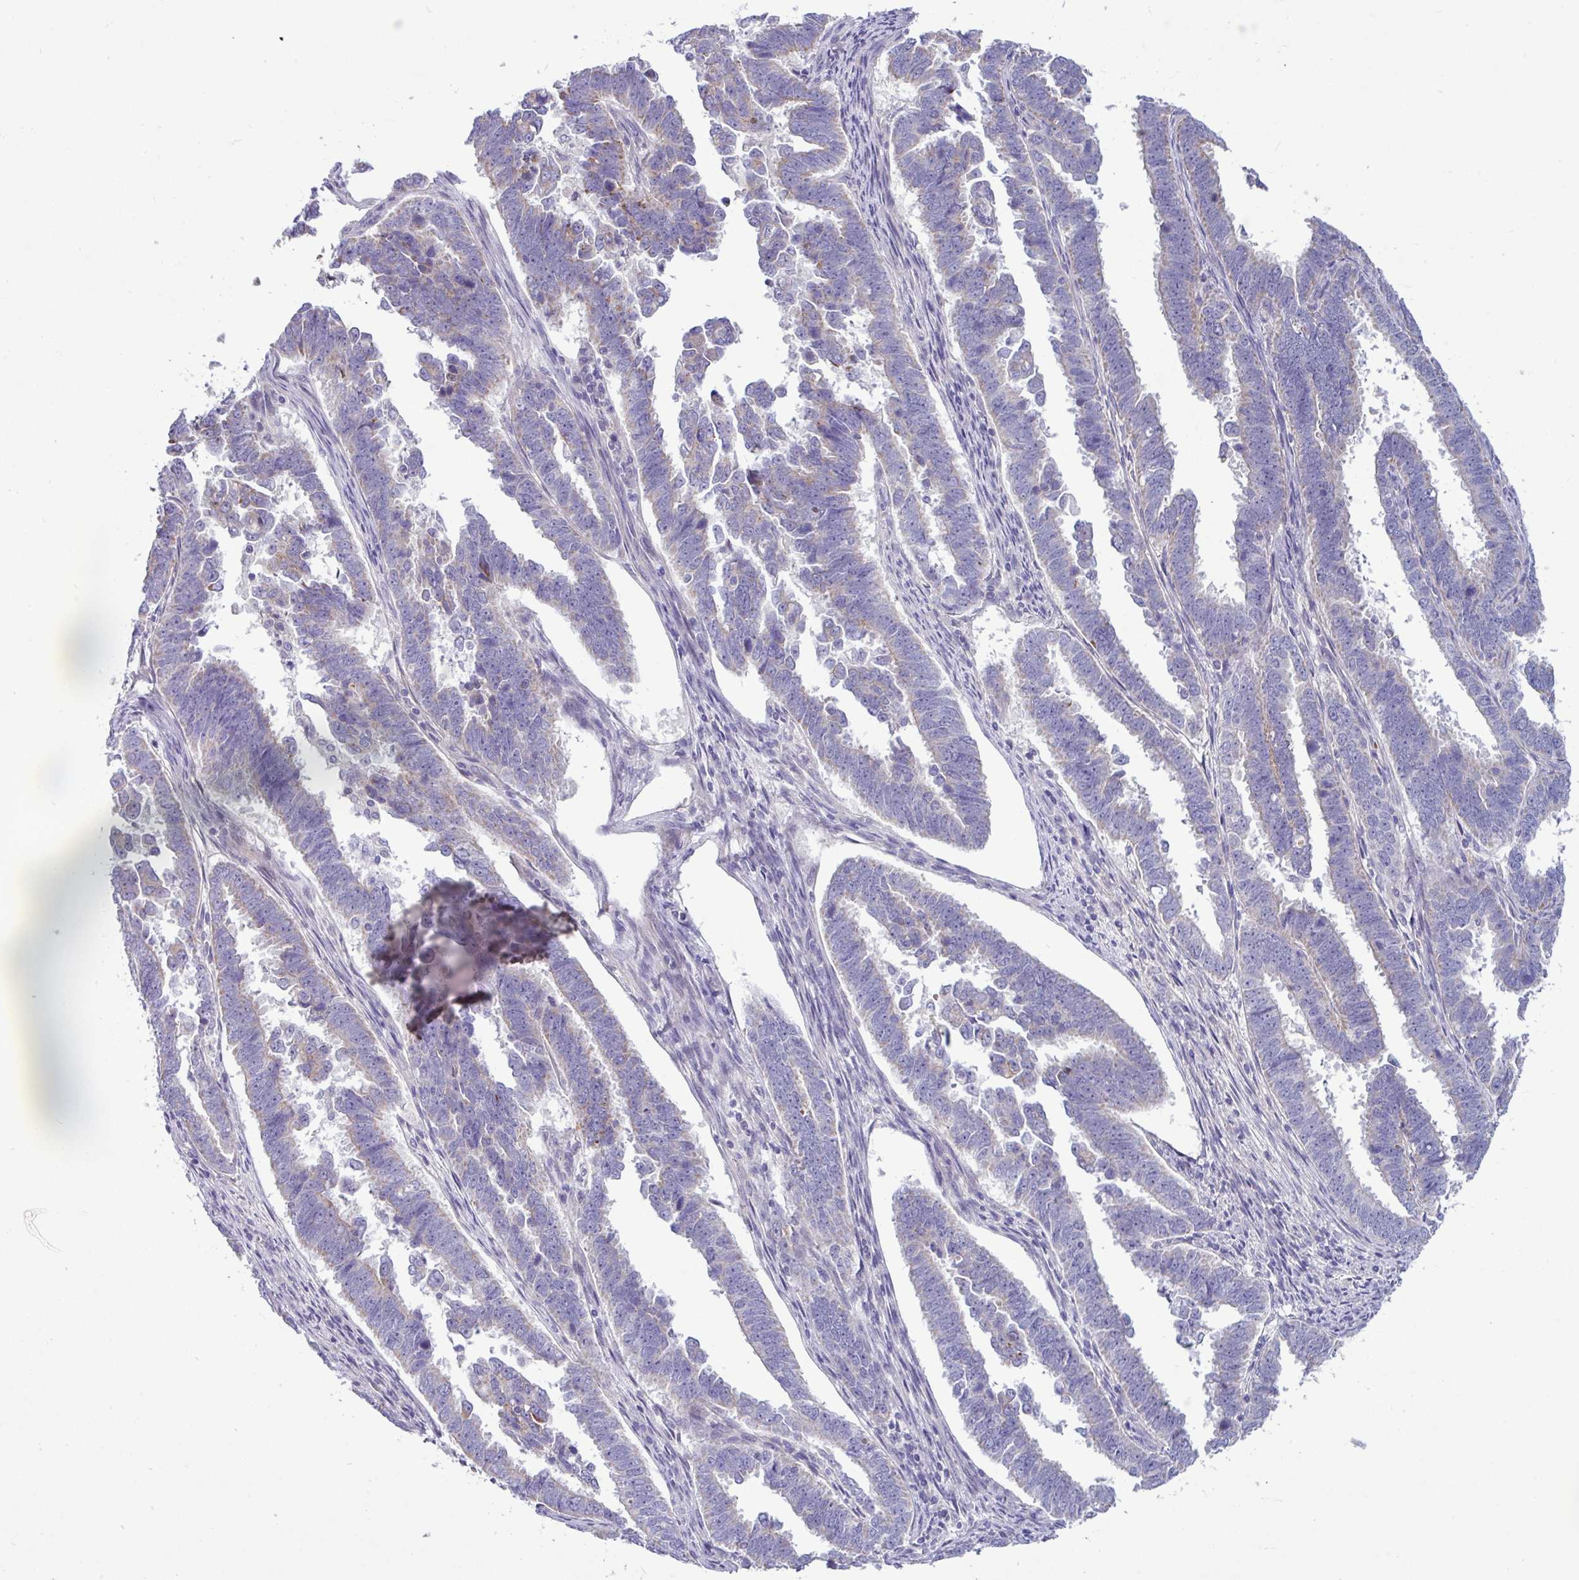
{"staining": {"intensity": "negative", "quantity": "none", "location": "none"}, "tissue": "endometrial cancer", "cell_type": "Tumor cells", "image_type": "cancer", "snomed": [{"axis": "morphology", "description": "Adenocarcinoma, NOS"}, {"axis": "topography", "description": "Endometrium"}], "caption": "Immunohistochemistry of human adenocarcinoma (endometrial) exhibits no positivity in tumor cells. (DAB (3,3'-diaminobenzidine) immunohistochemistry (IHC) with hematoxylin counter stain).", "gene": "ACAP3", "patient": {"sex": "female", "age": 75}}